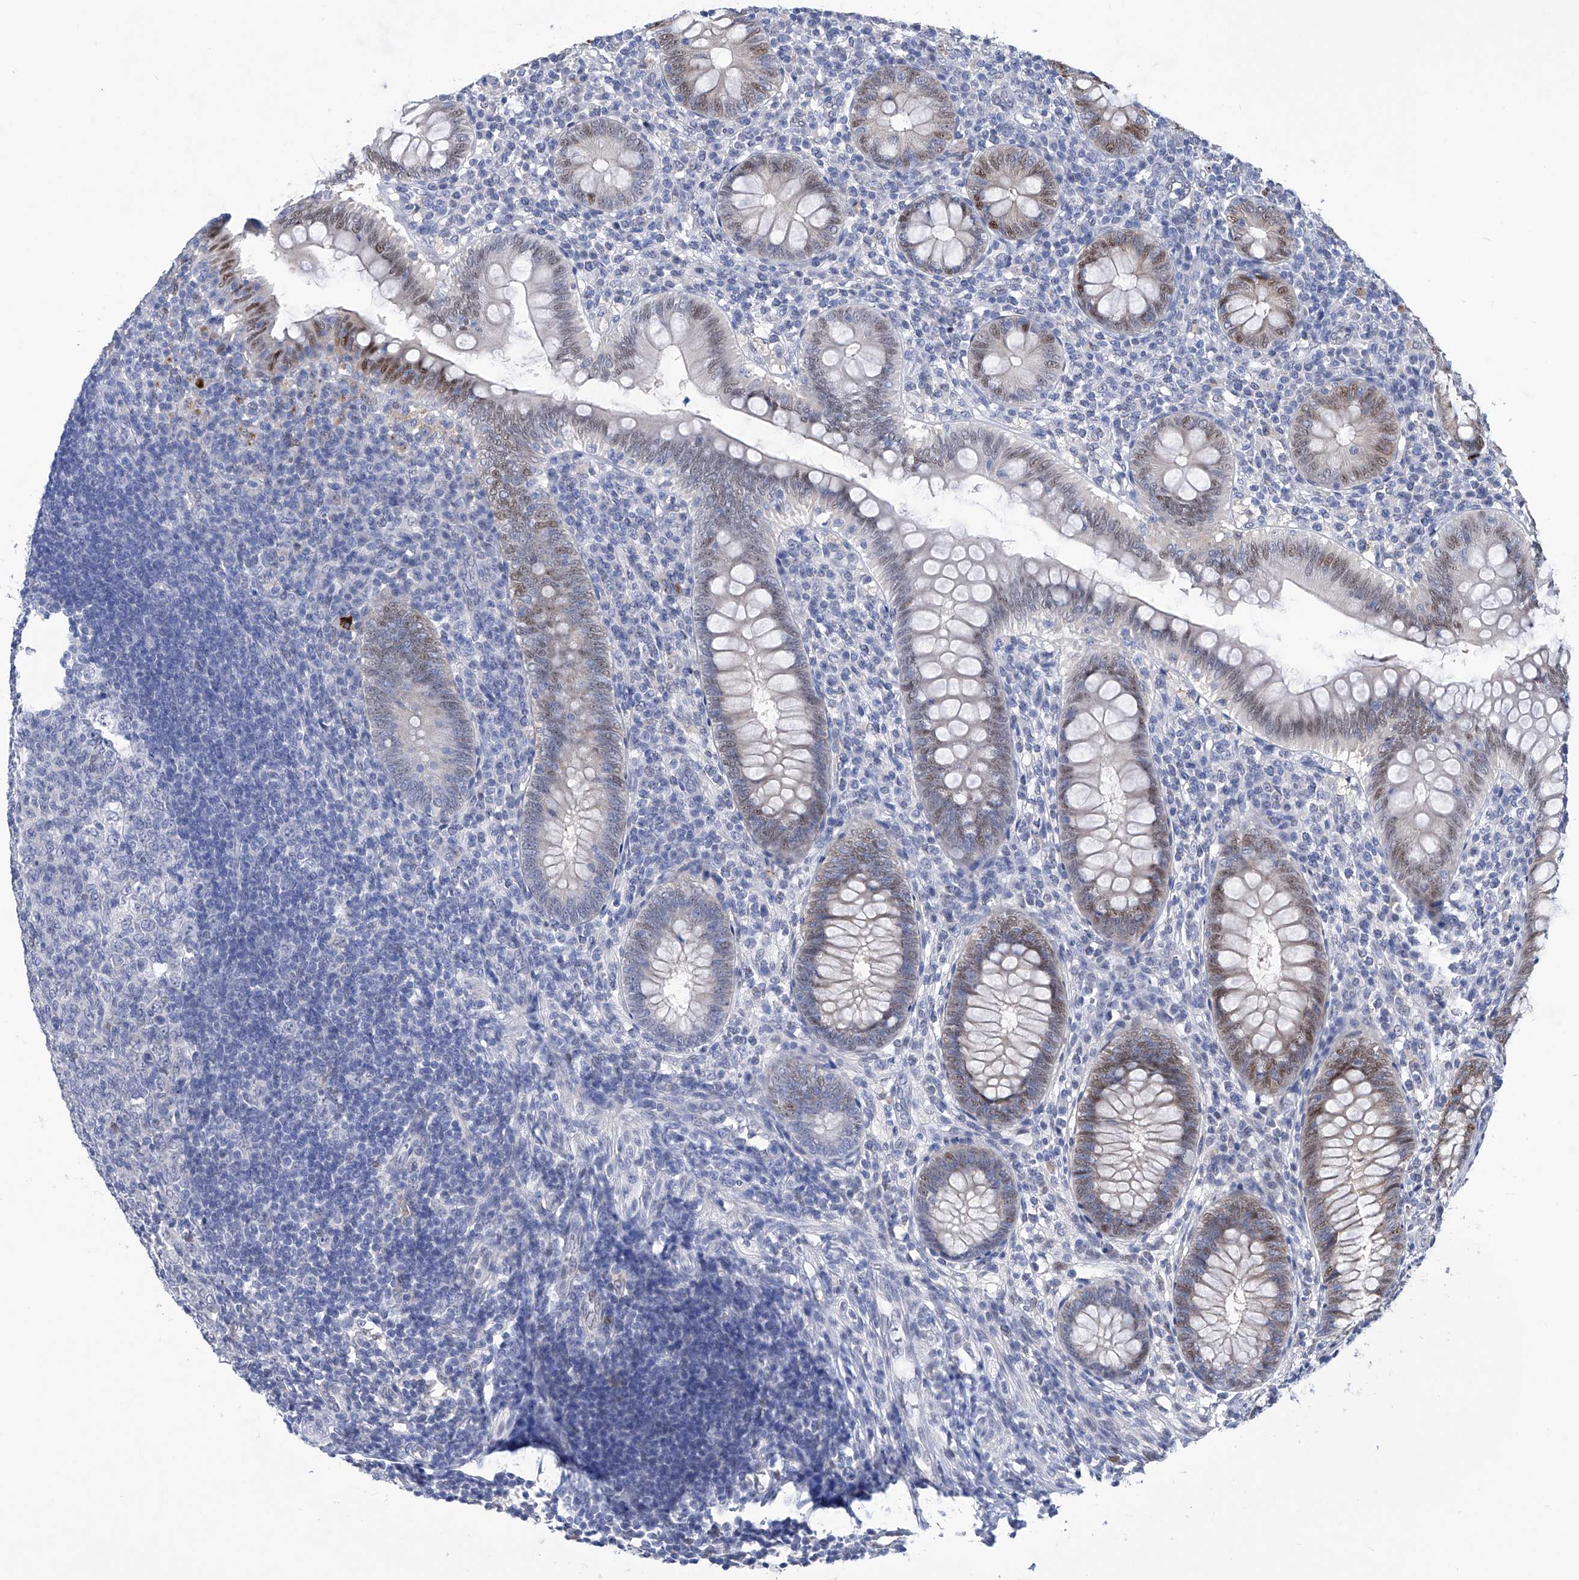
{"staining": {"intensity": "moderate", "quantity": "25%-75%", "location": "nuclear"}, "tissue": "appendix", "cell_type": "Glandular cells", "image_type": "normal", "snomed": [{"axis": "morphology", "description": "Normal tissue, NOS"}, {"axis": "topography", "description": "Appendix"}], "caption": "DAB (3,3'-diaminobenzidine) immunohistochemical staining of unremarkable human appendix demonstrates moderate nuclear protein positivity in approximately 25%-75% of glandular cells.", "gene": "PHF20", "patient": {"sex": "male", "age": 14}}